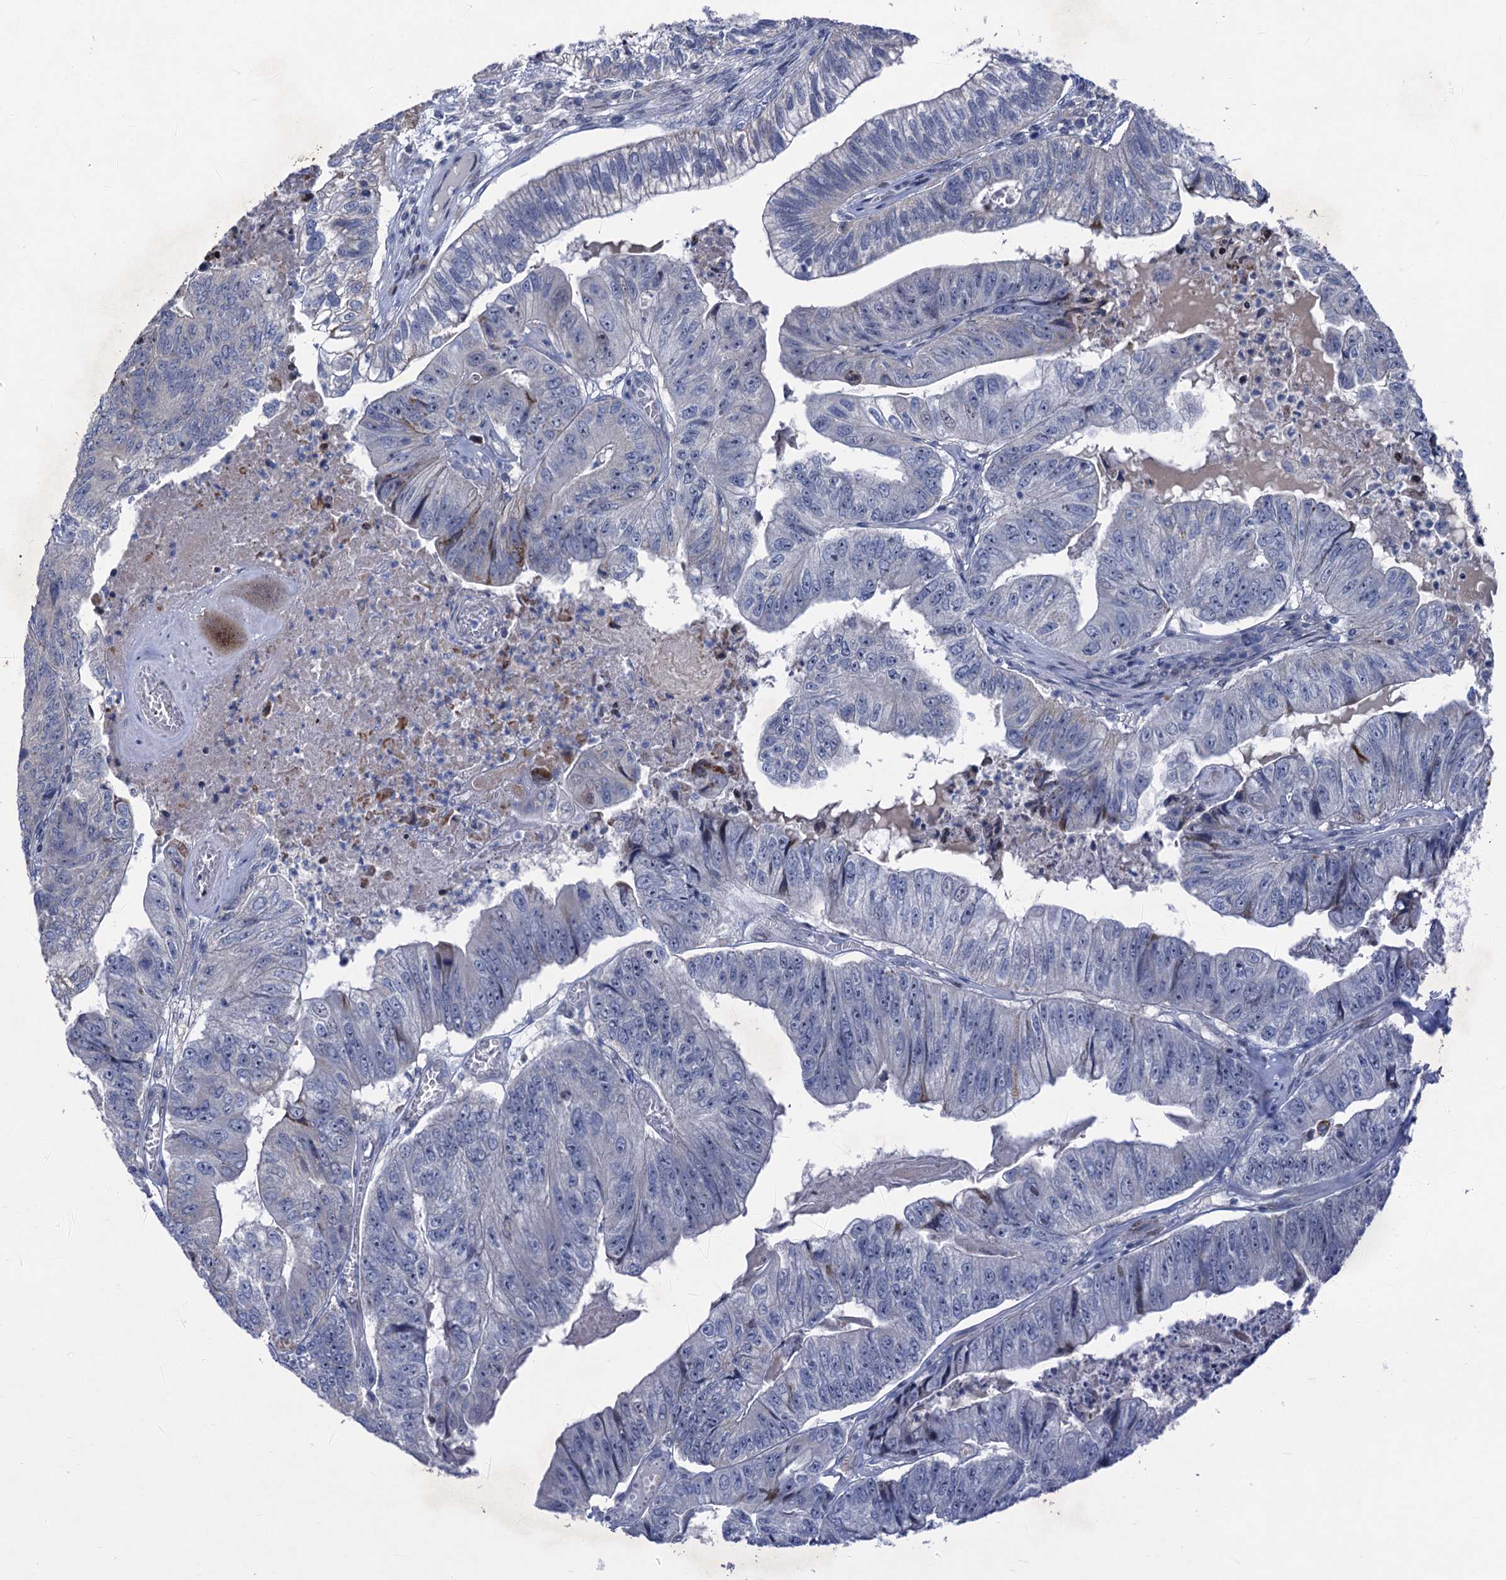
{"staining": {"intensity": "negative", "quantity": "none", "location": "none"}, "tissue": "colorectal cancer", "cell_type": "Tumor cells", "image_type": "cancer", "snomed": [{"axis": "morphology", "description": "Adenocarcinoma, NOS"}, {"axis": "topography", "description": "Colon"}], "caption": "This is an immunohistochemistry (IHC) photomicrograph of human colorectal cancer. There is no positivity in tumor cells.", "gene": "ESYT3", "patient": {"sex": "female", "age": 67}}